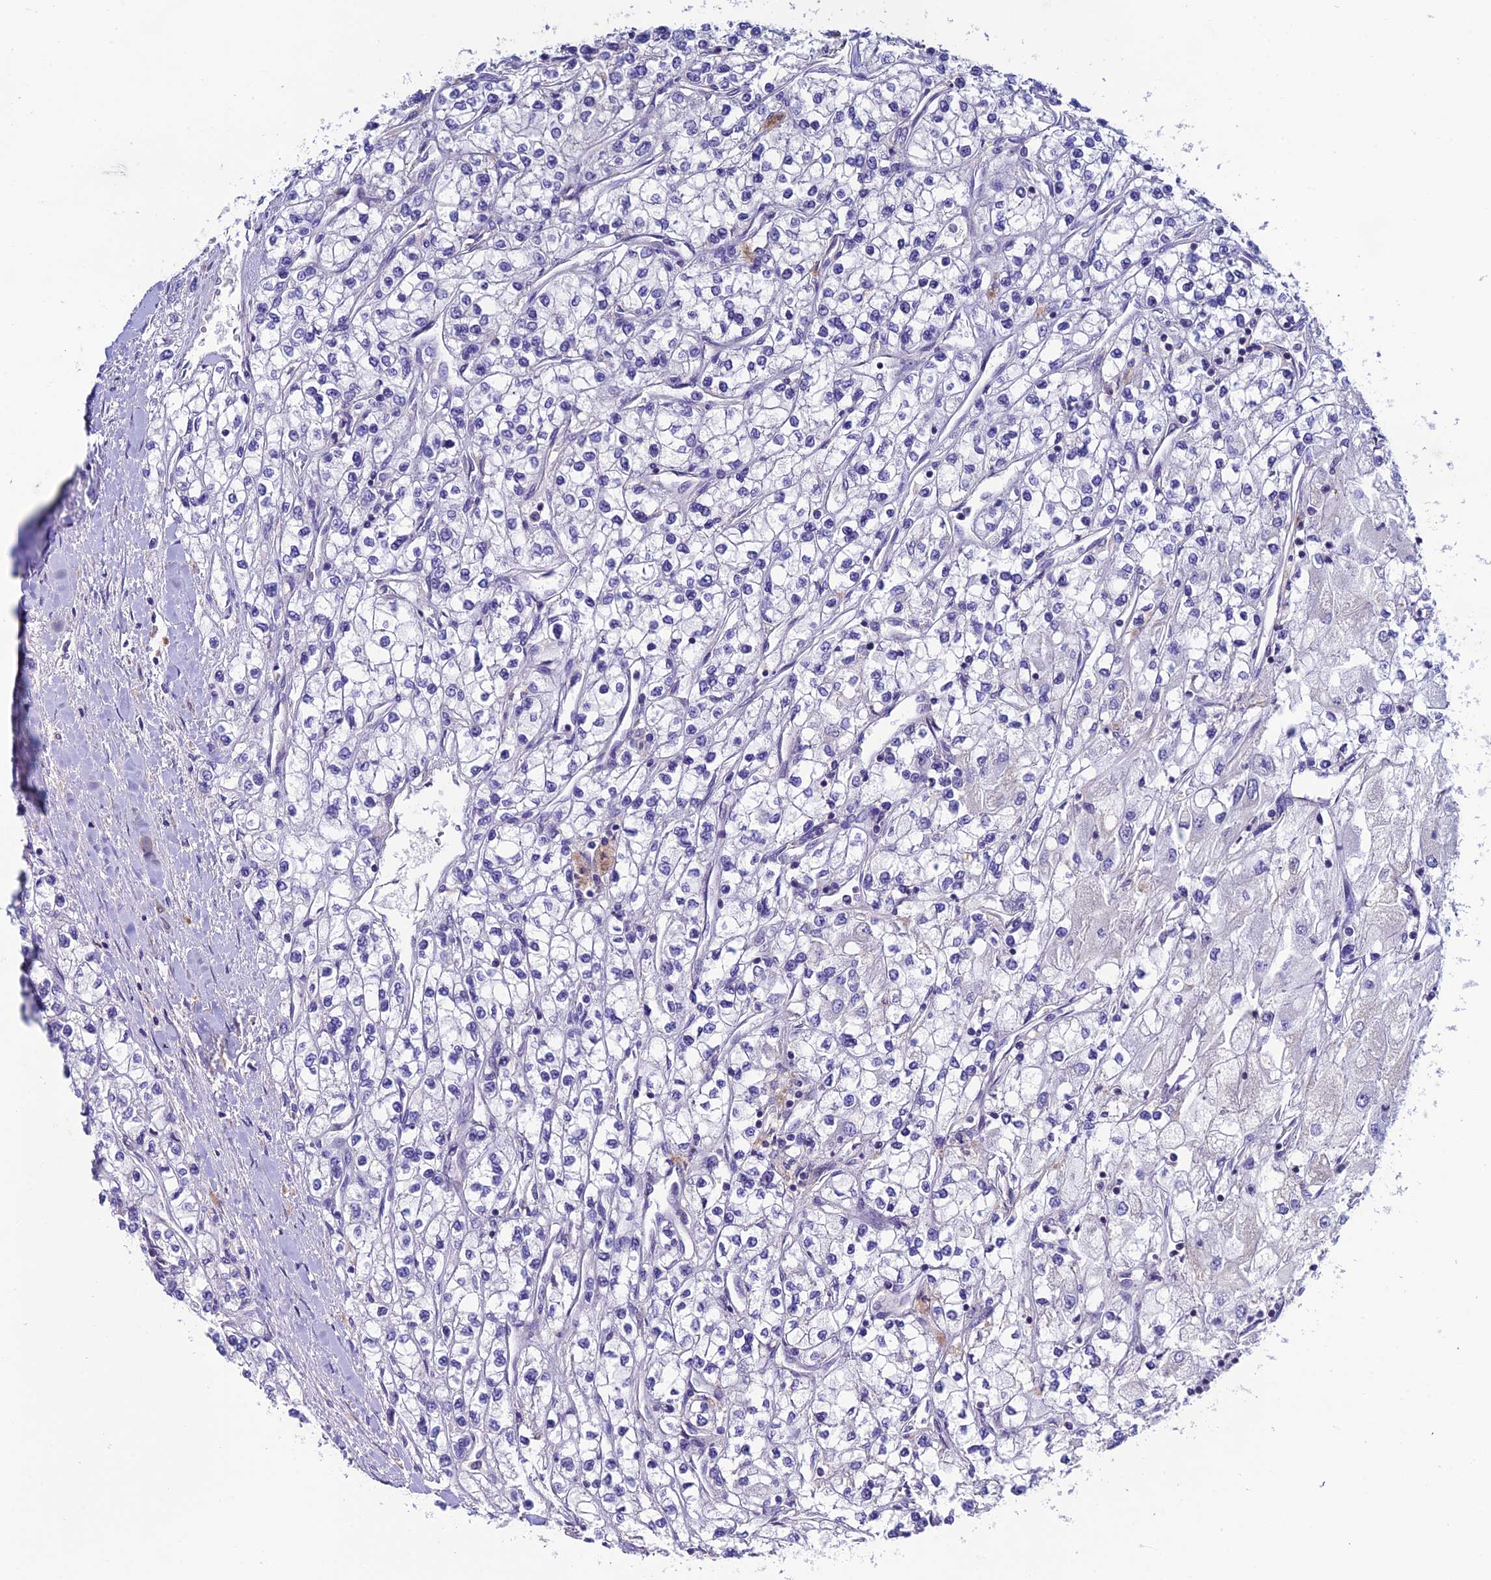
{"staining": {"intensity": "negative", "quantity": "none", "location": "none"}, "tissue": "renal cancer", "cell_type": "Tumor cells", "image_type": "cancer", "snomed": [{"axis": "morphology", "description": "Adenocarcinoma, NOS"}, {"axis": "topography", "description": "Kidney"}], "caption": "Renal cancer (adenocarcinoma) was stained to show a protein in brown. There is no significant staining in tumor cells.", "gene": "FAM178B", "patient": {"sex": "male", "age": 80}}